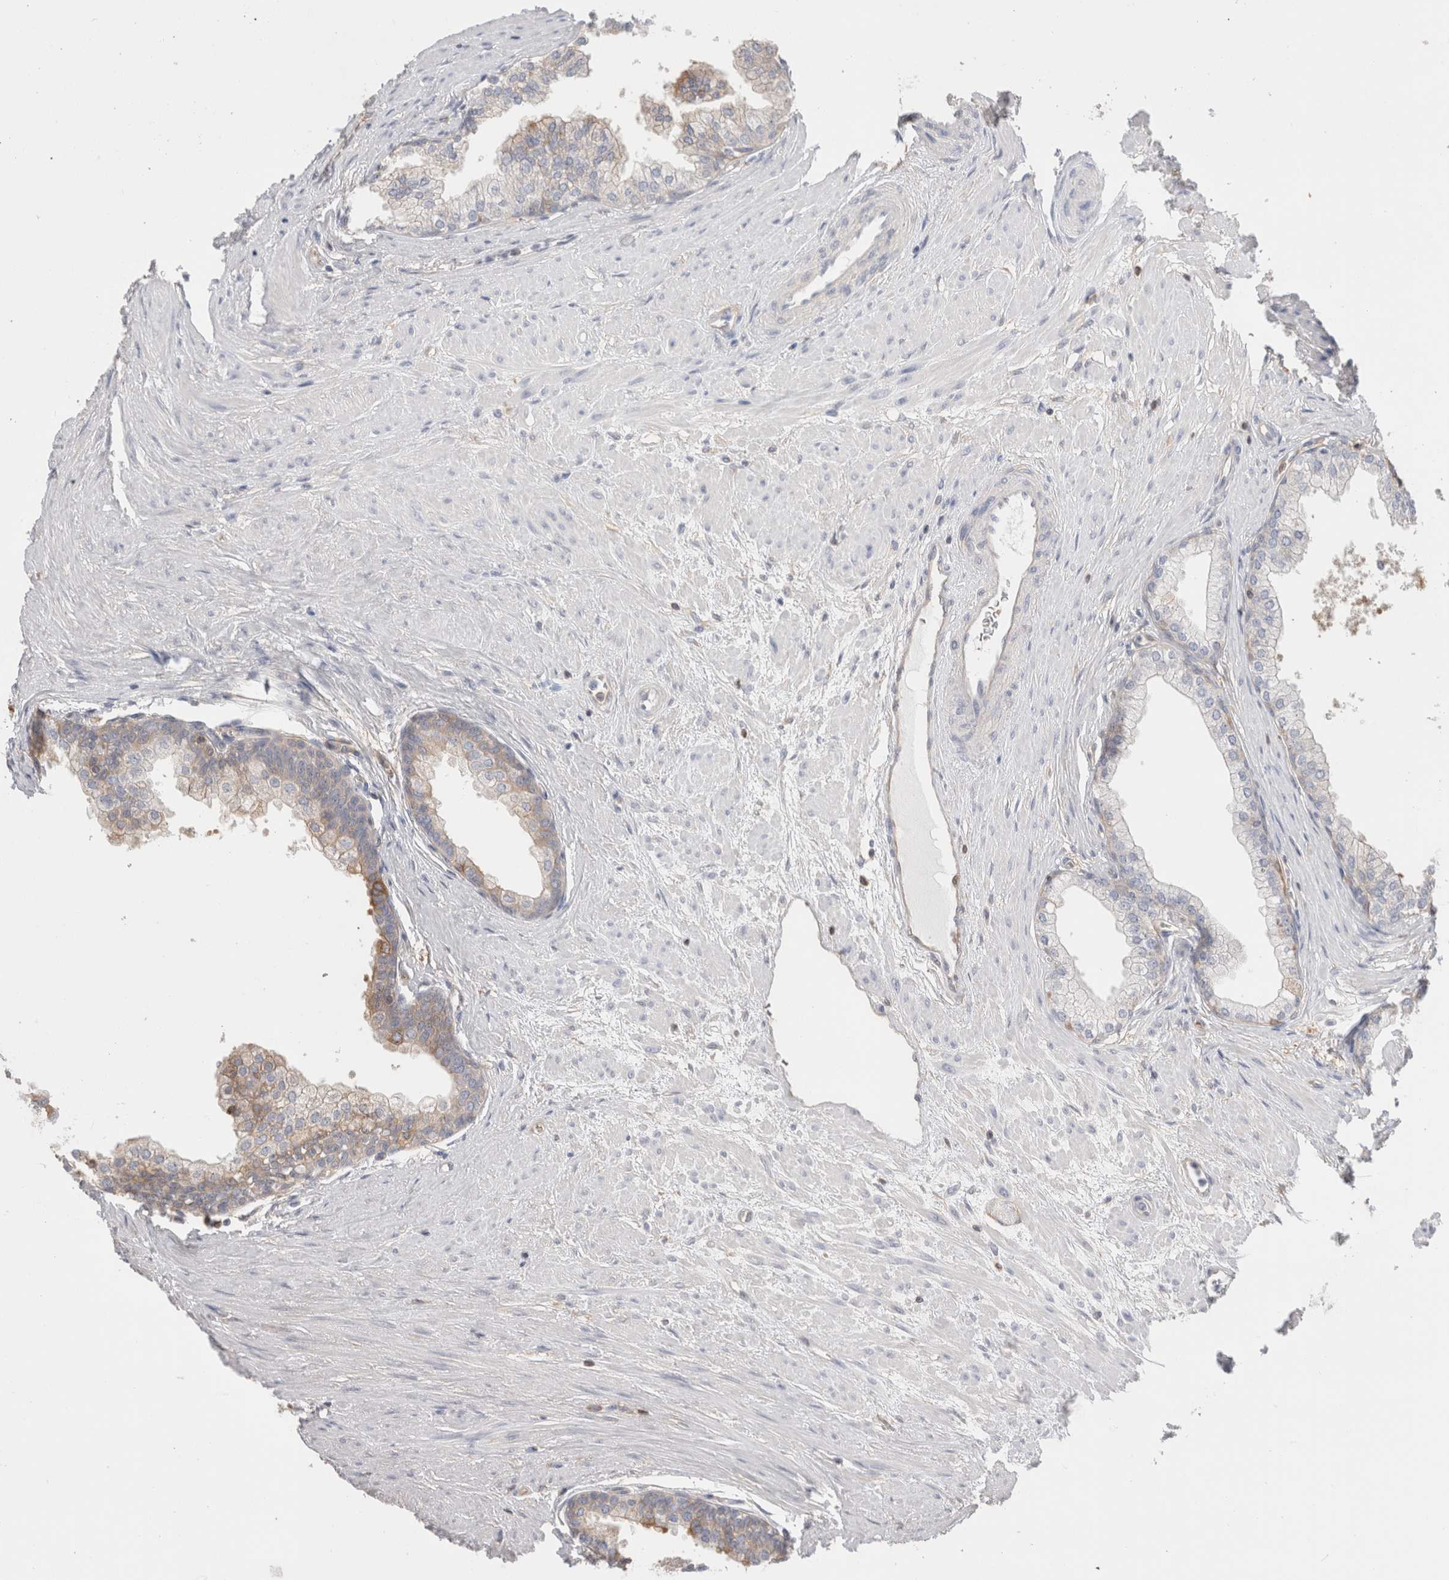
{"staining": {"intensity": "moderate", "quantity": "<25%", "location": "cytoplasmic/membranous"}, "tissue": "prostate", "cell_type": "Glandular cells", "image_type": "normal", "snomed": [{"axis": "morphology", "description": "Normal tissue, NOS"}, {"axis": "morphology", "description": "Urothelial carcinoma, Low grade"}, {"axis": "topography", "description": "Urinary bladder"}, {"axis": "topography", "description": "Prostate"}], "caption": "Brown immunohistochemical staining in benign human prostate exhibits moderate cytoplasmic/membranous staining in approximately <25% of glandular cells. Ihc stains the protein in brown and the nuclei are stained blue.", "gene": "CAPN2", "patient": {"sex": "male", "age": 60}}